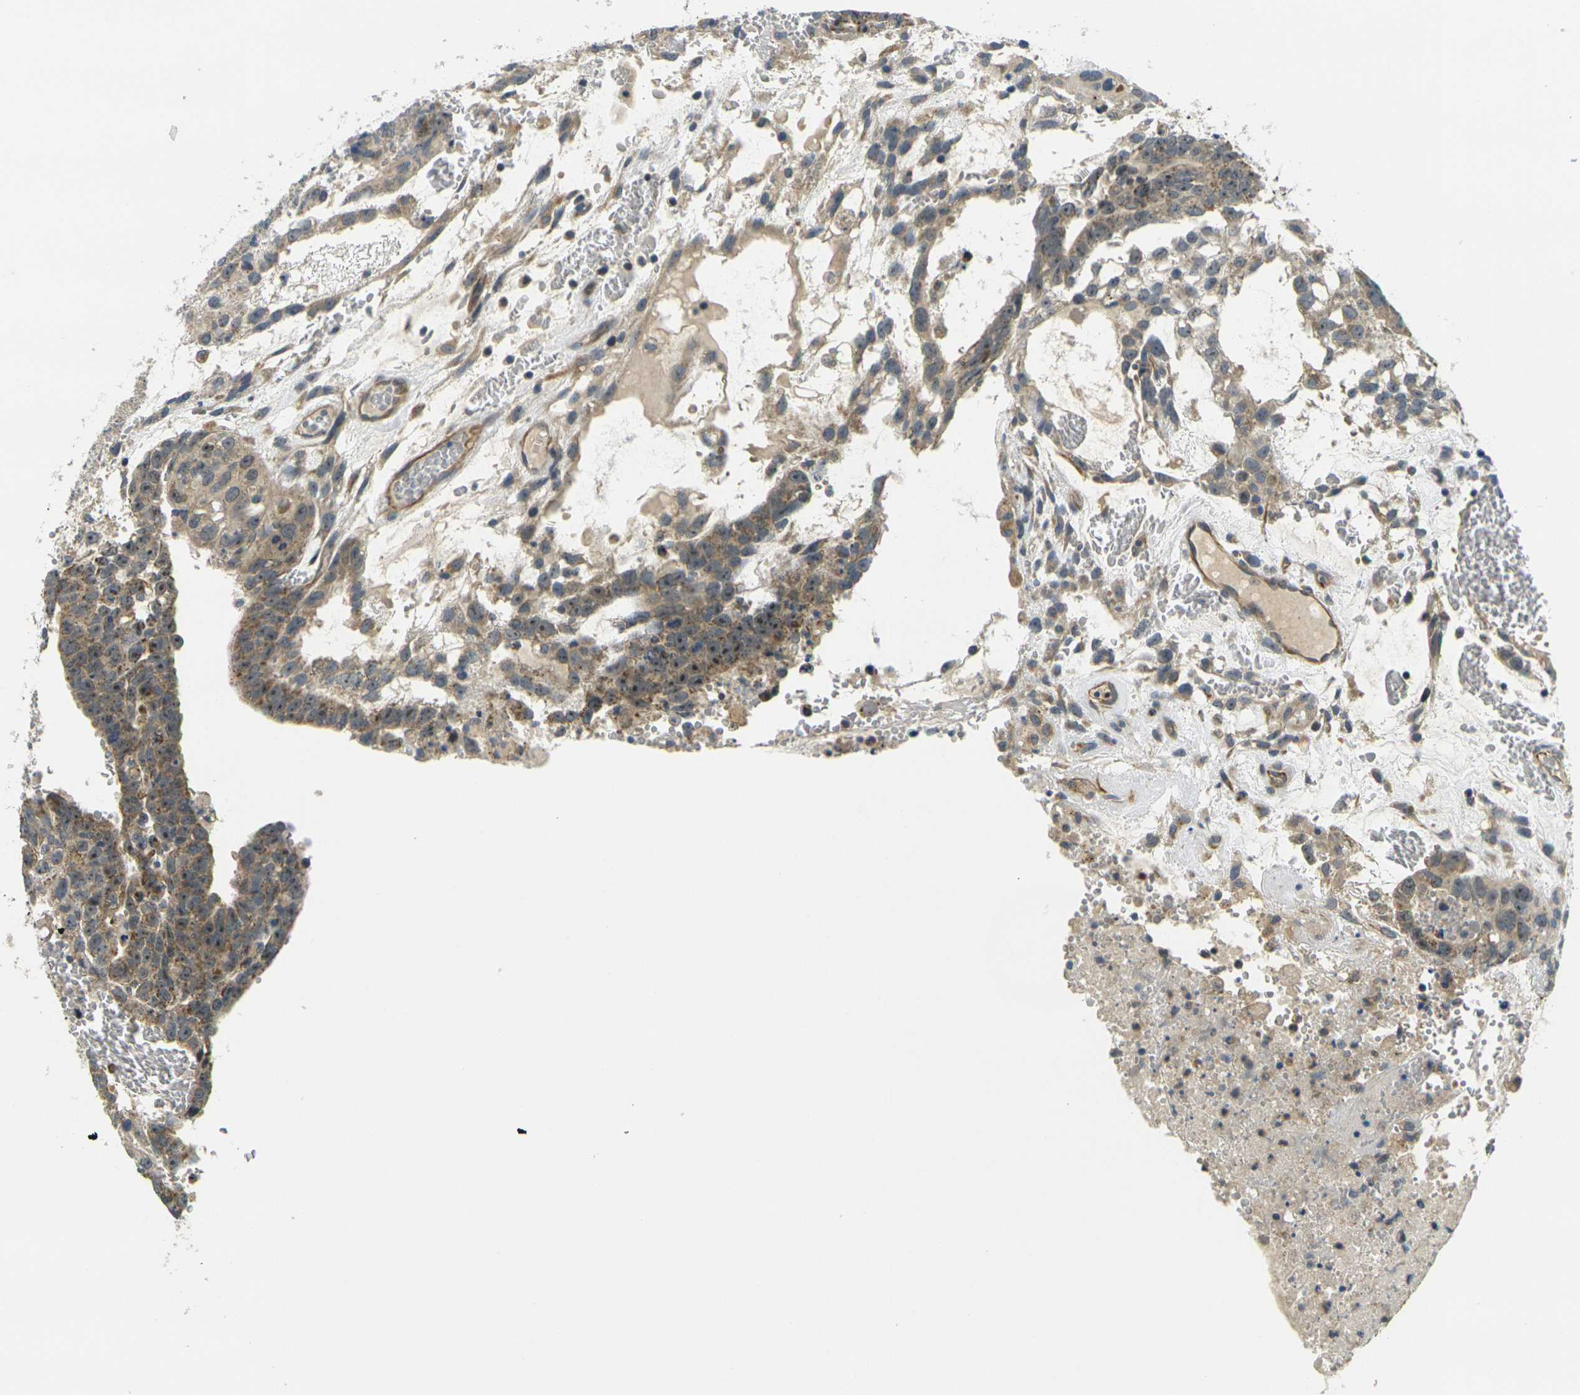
{"staining": {"intensity": "moderate", "quantity": ">75%", "location": "cytoplasmic/membranous"}, "tissue": "testis cancer", "cell_type": "Tumor cells", "image_type": "cancer", "snomed": [{"axis": "morphology", "description": "Seminoma, NOS"}, {"axis": "morphology", "description": "Carcinoma, Embryonal, NOS"}, {"axis": "topography", "description": "Testis"}], "caption": "Immunohistochemistry (IHC) staining of embryonal carcinoma (testis), which exhibits medium levels of moderate cytoplasmic/membranous staining in about >75% of tumor cells indicating moderate cytoplasmic/membranous protein positivity. The staining was performed using DAB (3,3'-diaminobenzidine) (brown) for protein detection and nuclei were counterstained in hematoxylin (blue).", "gene": "MINAR2", "patient": {"sex": "male", "age": 52}}